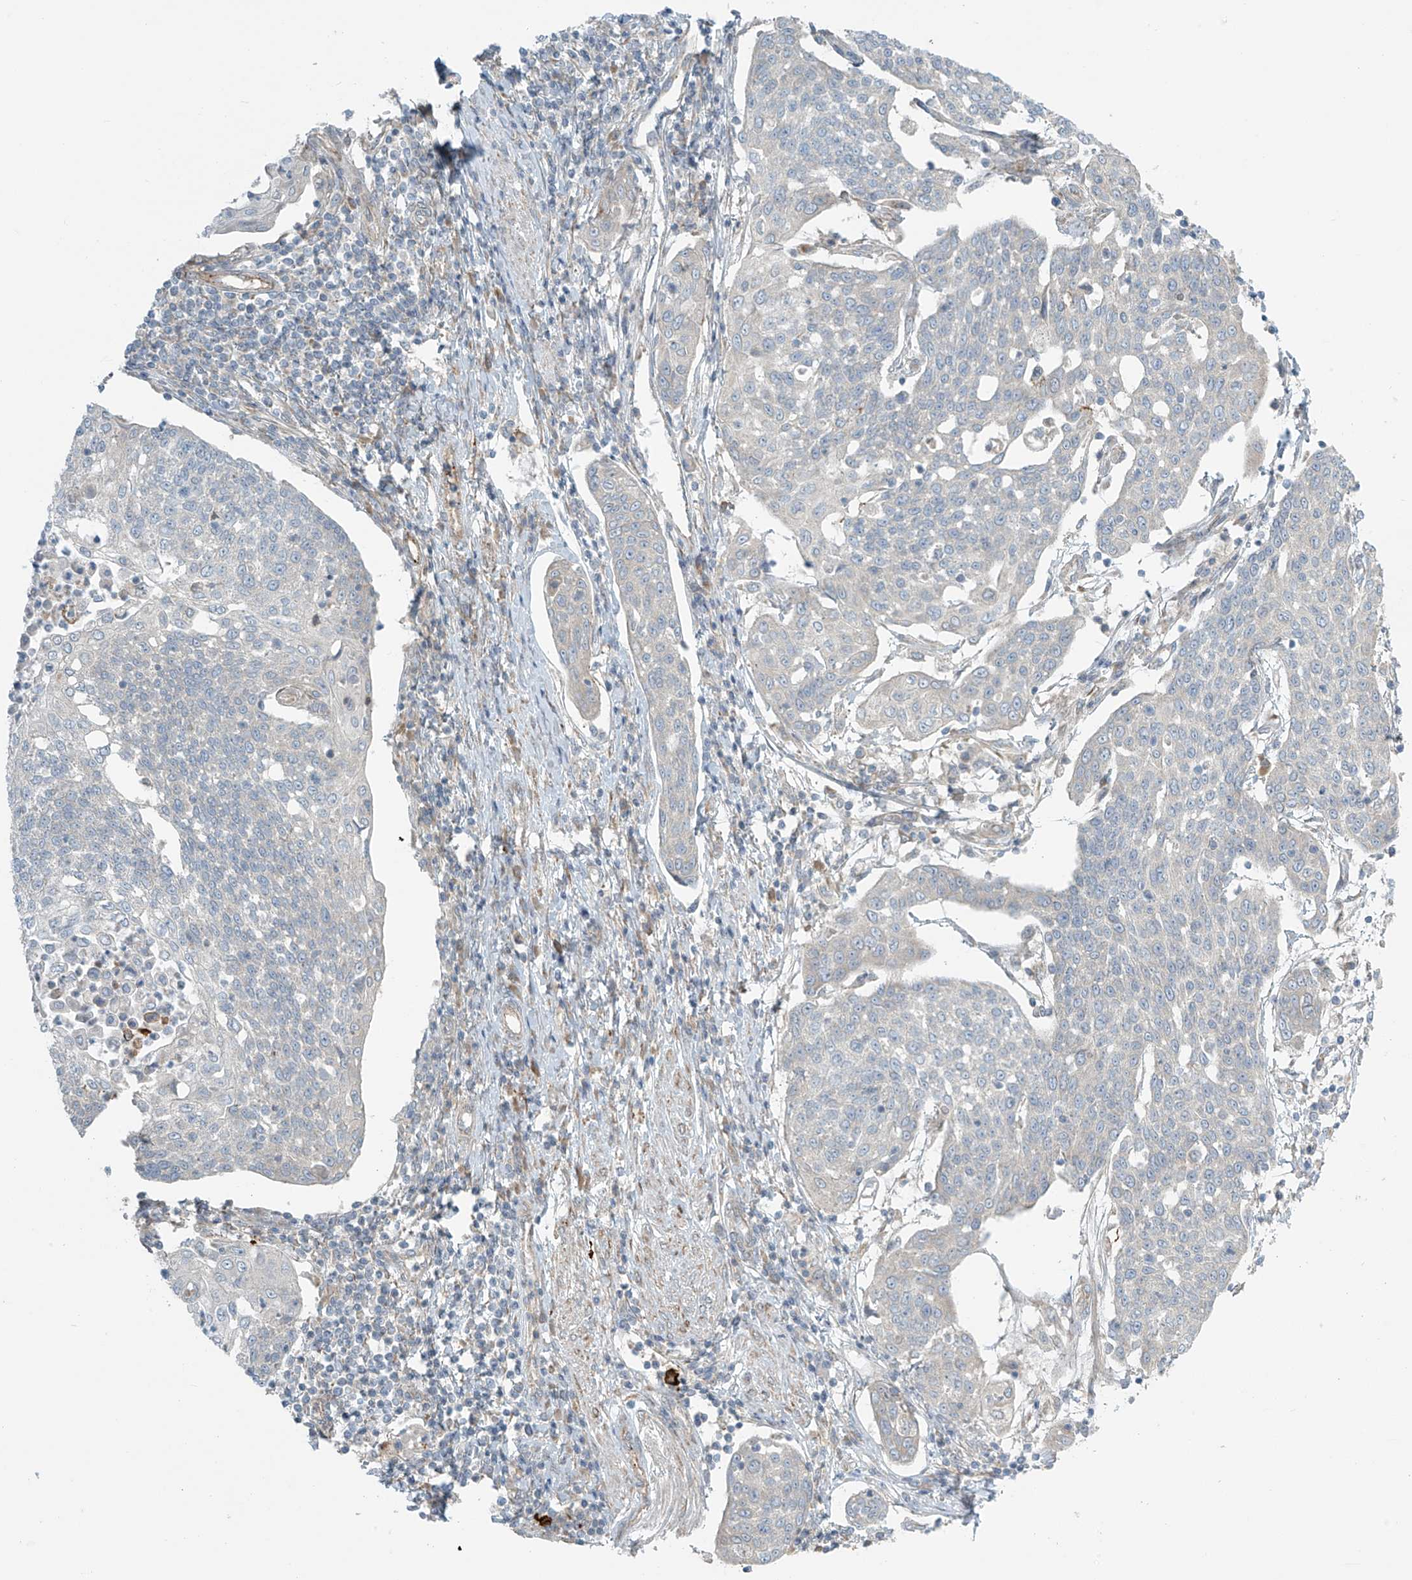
{"staining": {"intensity": "negative", "quantity": "none", "location": "none"}, "tissue": "cervical cancer", "cell_type": "Tumor cells", "image_type": "cancer", "snomed": [{"axis": "morphology", "description": "Squamous cell carcinoma, NOS"}, {"axis": "topography", "description": "Cervix"}], "caption": "This is an IHC image of cervical cancer. There is no staining in tumor cells.", "gene": "LZTS3", "patient": {"sex": "female", "age": 34}}